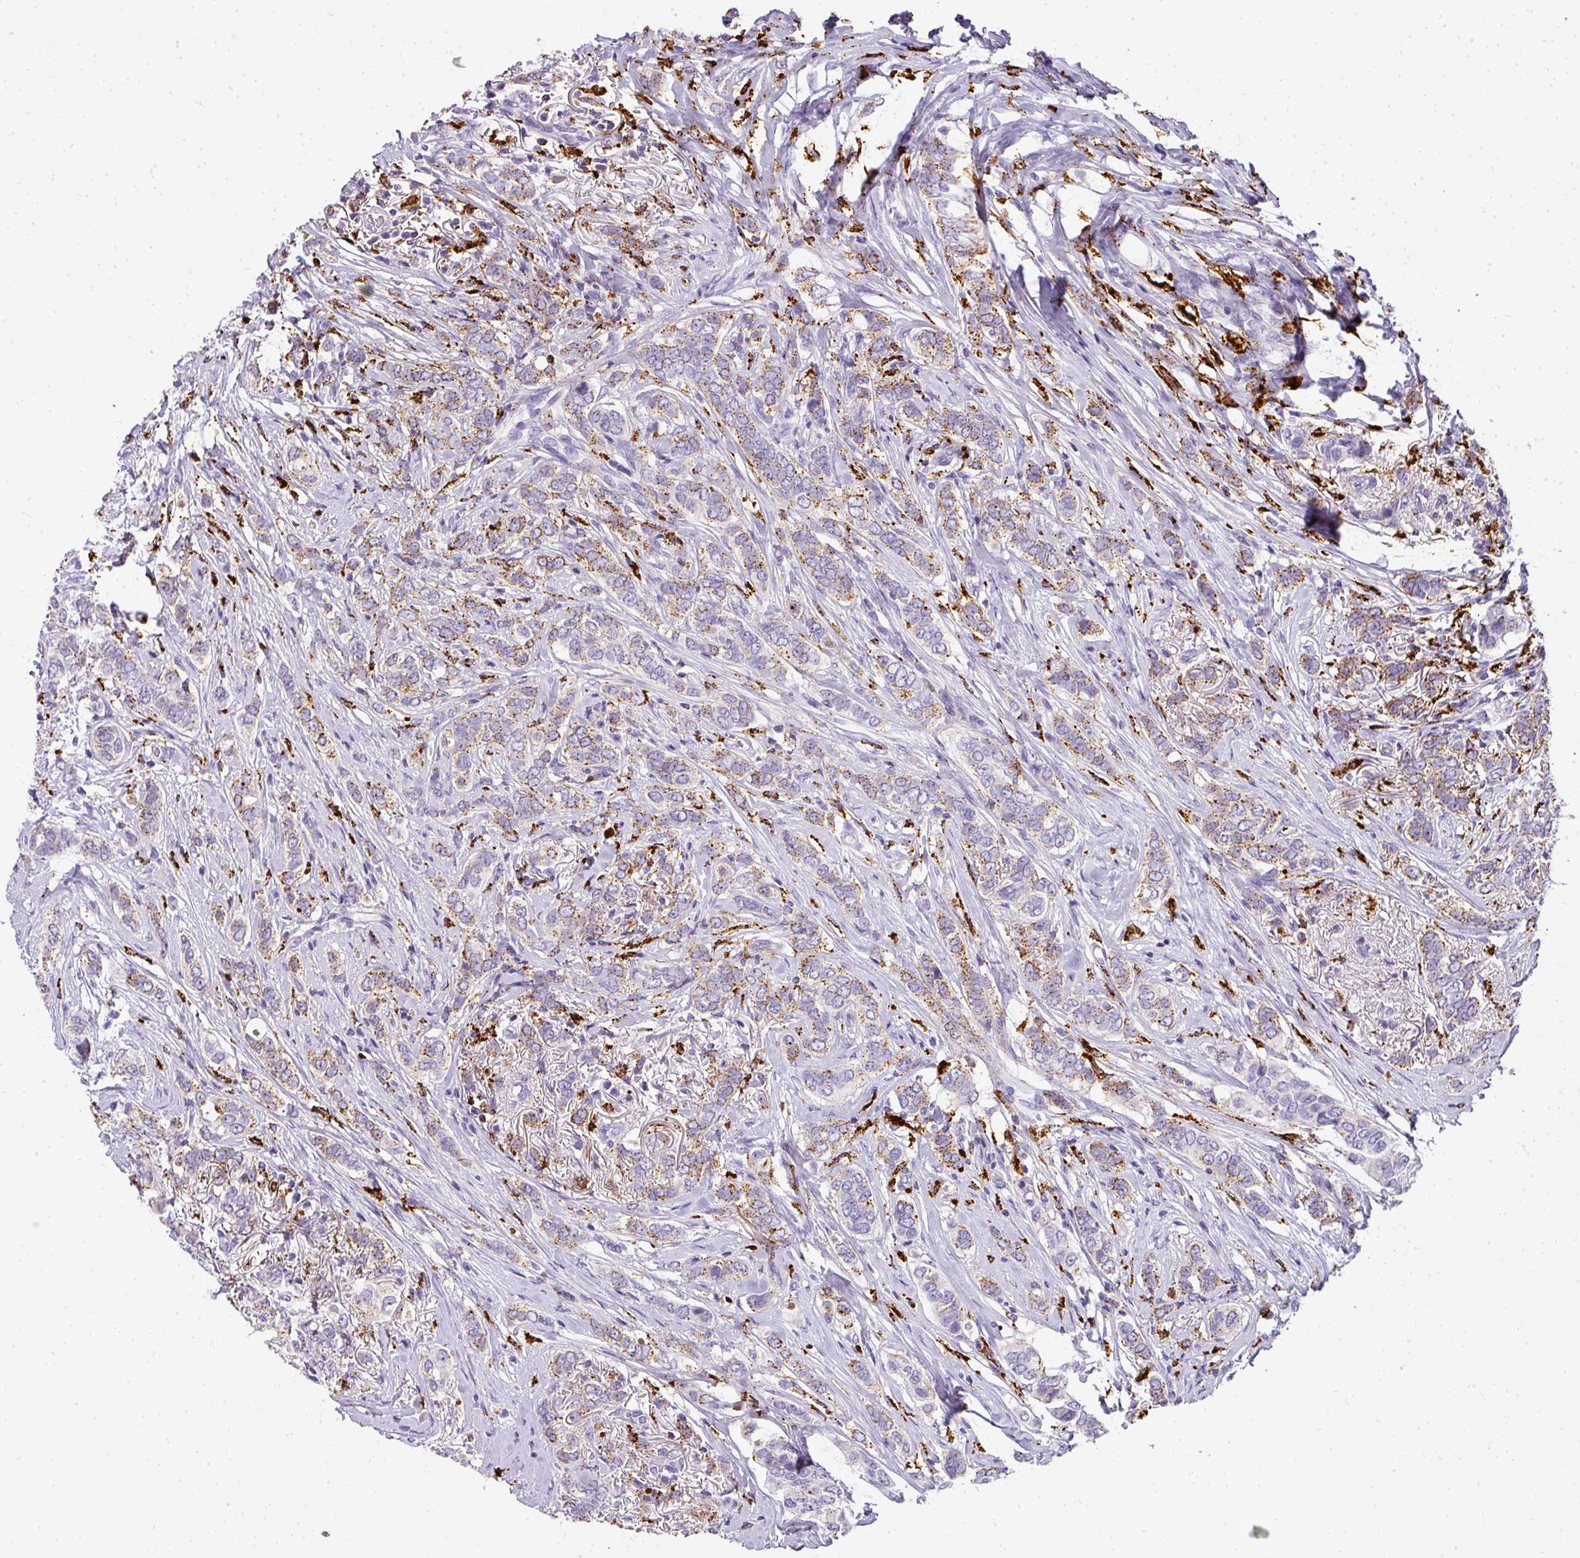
{"staining": {"intensity": "weak", "quantity": "25%-75%", "location": "cytoplasmic/membranous"}, "tissue": "breast cancer", "cell_type": "Tumor cells", "image_type": "cancer", "snomed": [{"axis": "morphology", "description": "Lobular carcinoma"}, {"axis": "topography", "description": "Breast"}], "caption": "Immunohistochemical staining of breast cancer (lobular carcinoma) demonstrates weak cytoplasmic/membranous protein positivity in approximately 25%-75% of tumor cells.", "gene": "MMACHC", "patient": {"sex": "female", "age": 51}}